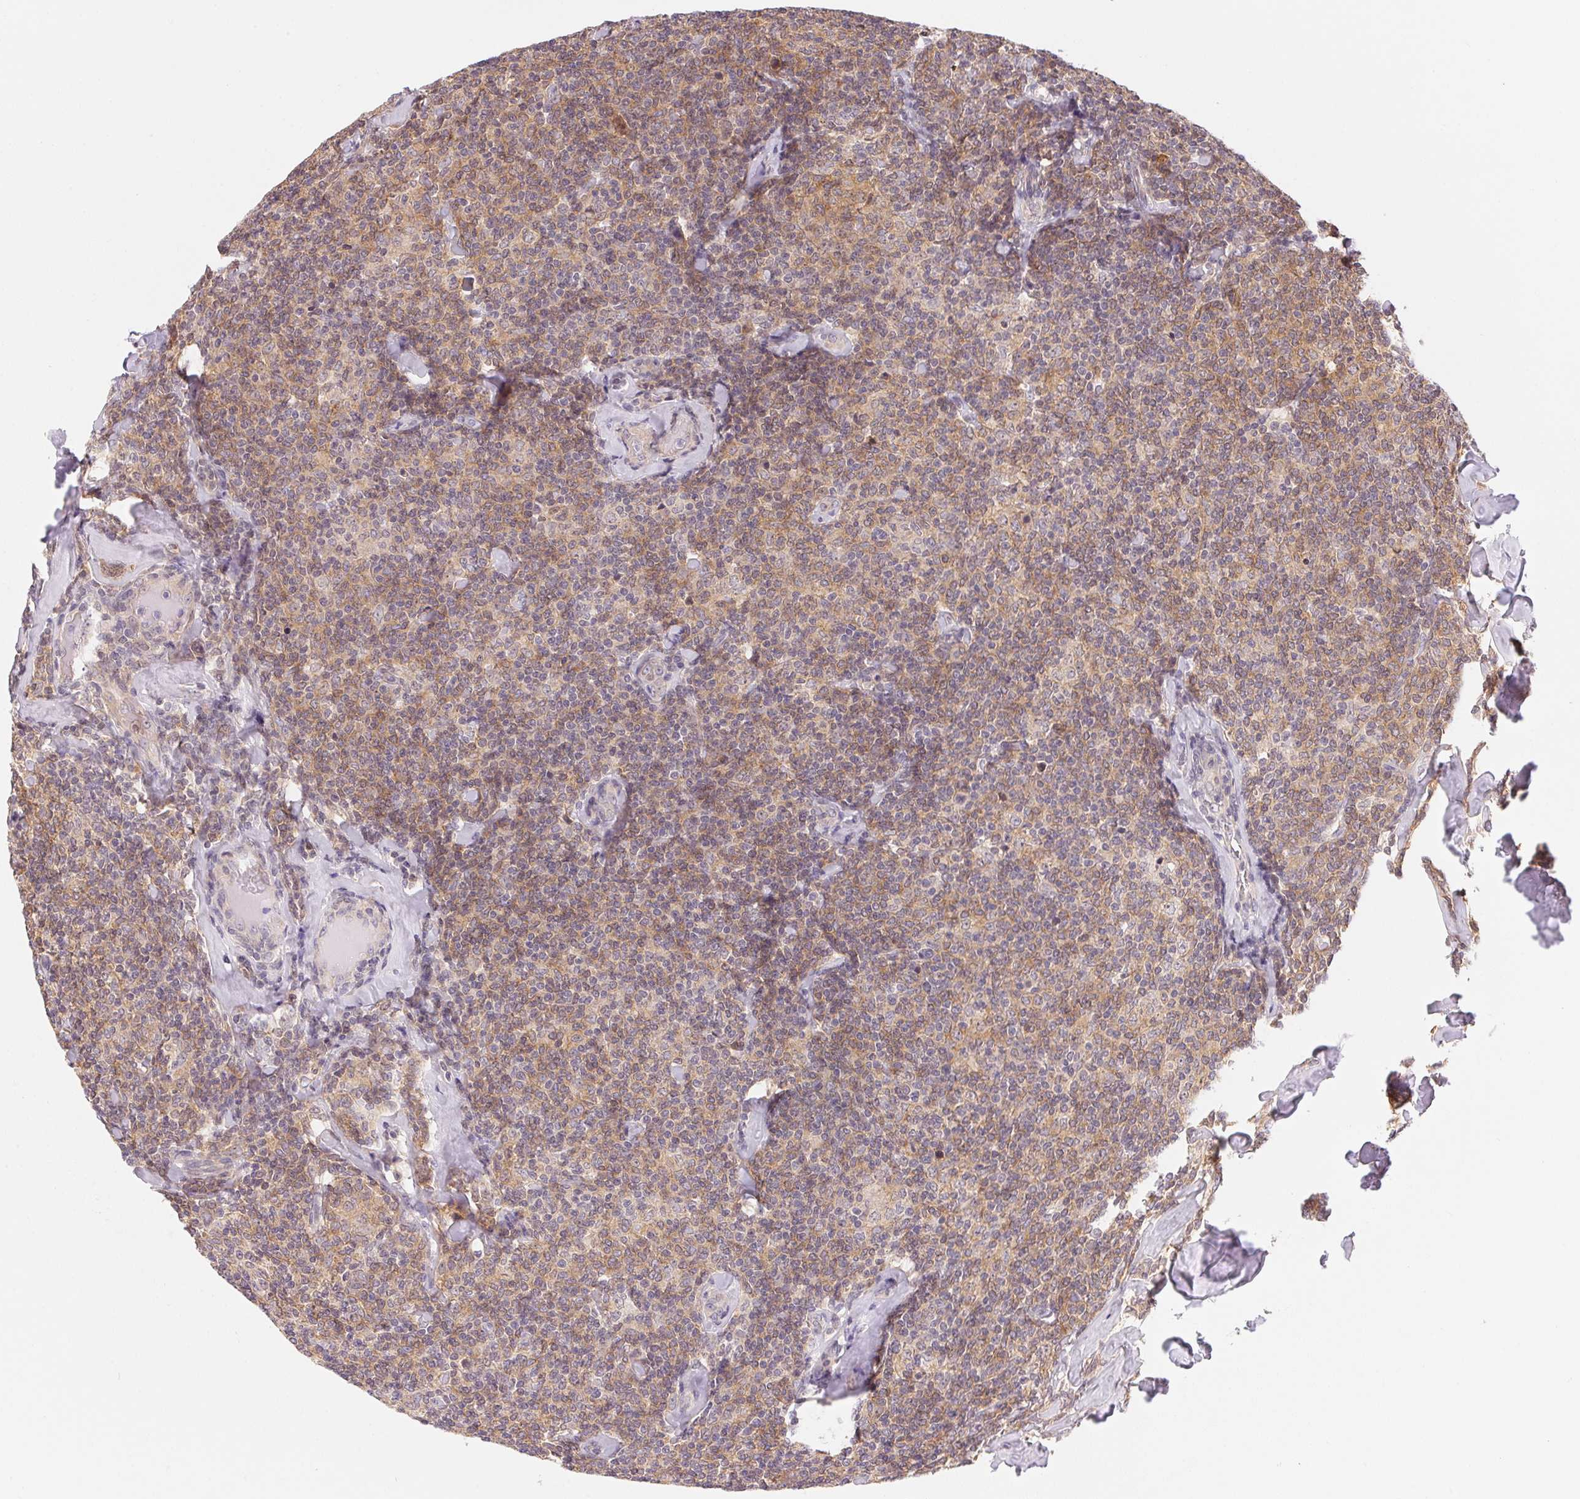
{"staining": {"intensity": "moderate", "quantity": ">75%", "location": "cytoplasmic/membranous"}, "tissue": "lymphoma", "cell_type": "Tumor cells", "image_type": "cancer", "snomed": [{"axis": "morphology", "description": "Malignant lymphoma, non-Hodgkin's type, Low grade"}, {"axis": "topography", "description": "Lymph node"}], "caption": "Tumor cells reveal medium levels of moderate cytoplasmic/membranous expression in approximately >75% of cells in human malignant lymphoma, non-Hodgkin's type (low-grade).", "gene": "BNIP5", "patient": {"sex": "female", "age": 56}}